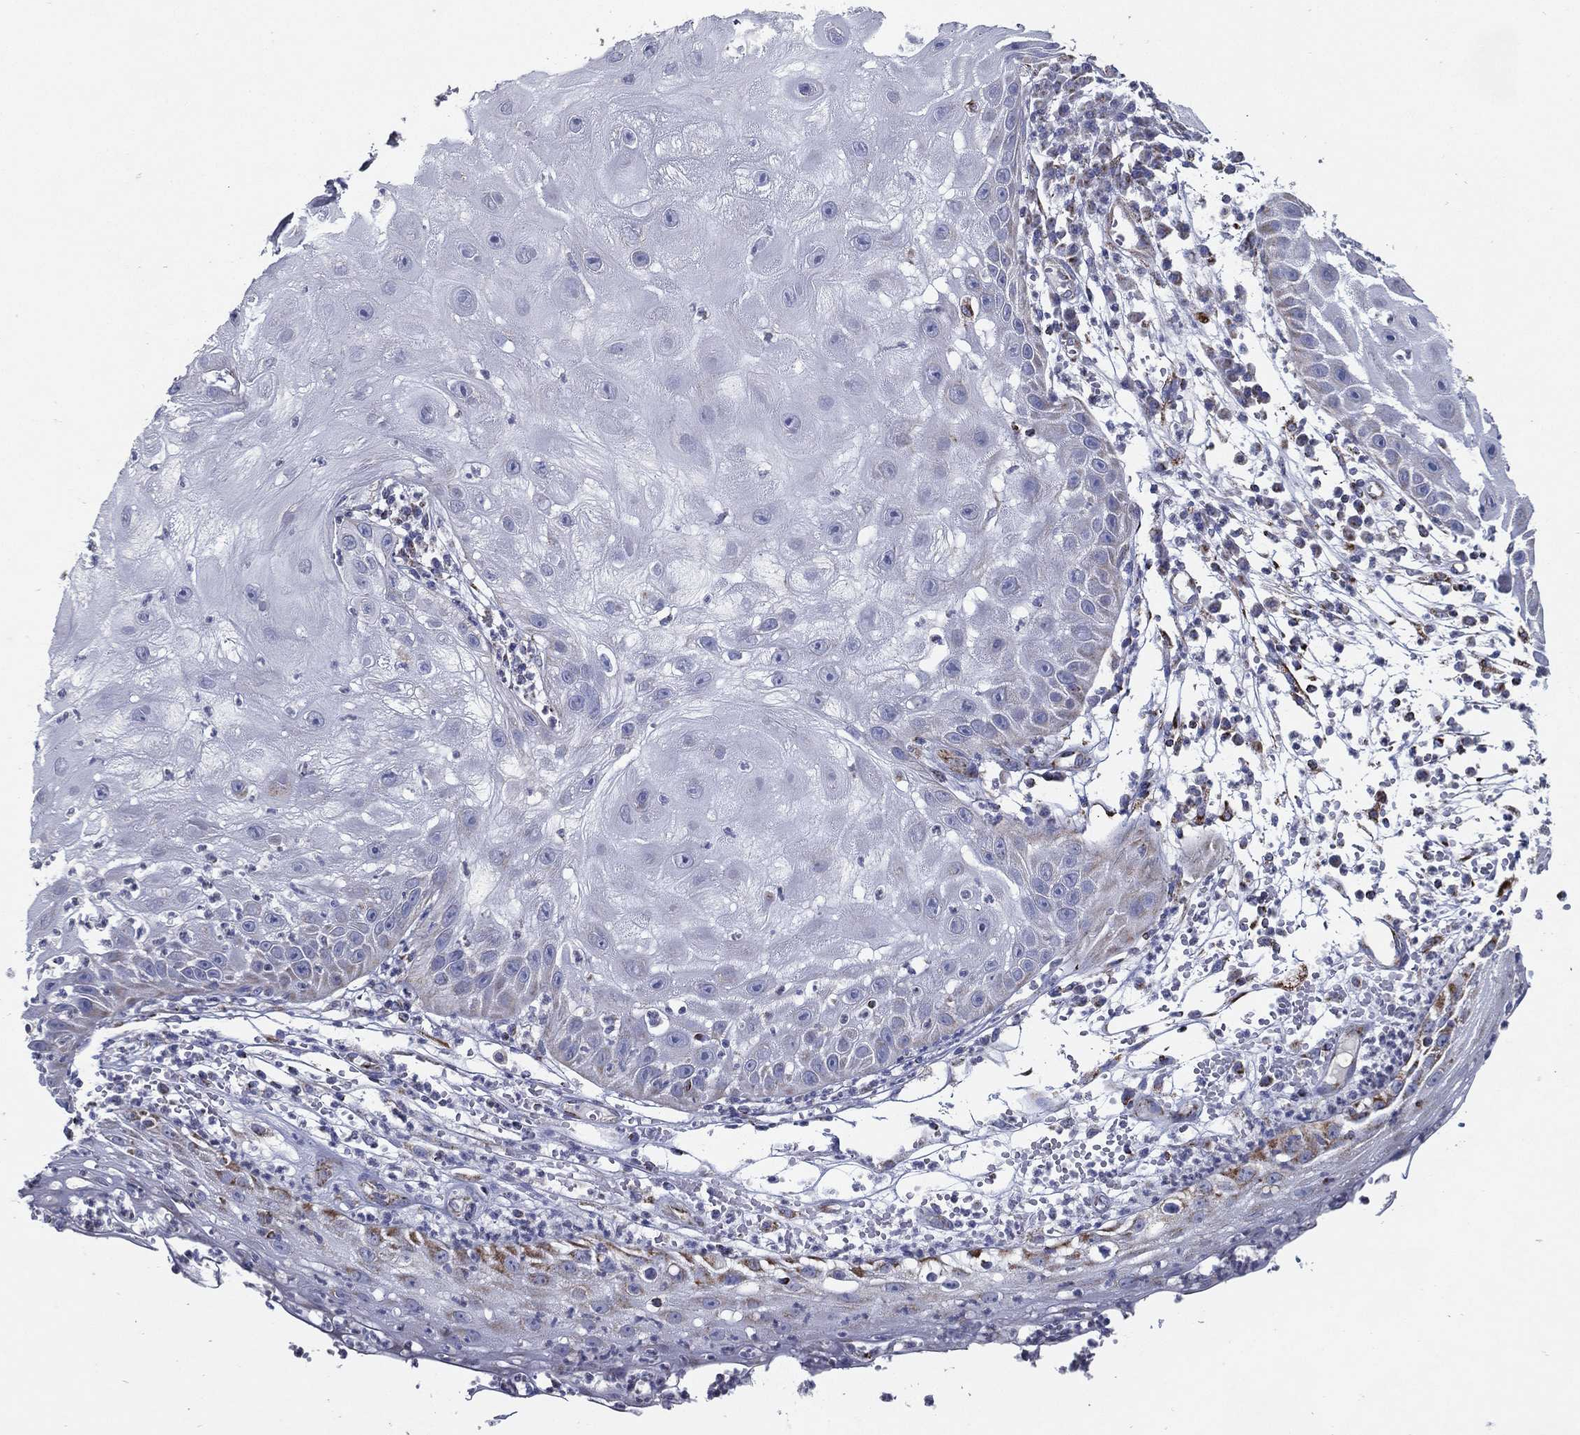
{"staining": {"intensity": "negative", "quantity": "none", "location": "none"}, "tissue": "skin cancer", "cell_type": "Tumor cells", "image_type": "cancer", "snomed": [{"axis": "morphology", "description": "Normal tissue, NOS"}, {"axis": "morphology", "description": "Squamous cell carcinoma, NOS"}, {"axis": "topography", "description": "Skin"}], "caption": "Tumor cells are negative for brown protein staining in skin cancer (squamous cell carcinoma).", "gene": "SFXN1", "patient": {"sex": "male", "age": 79}}